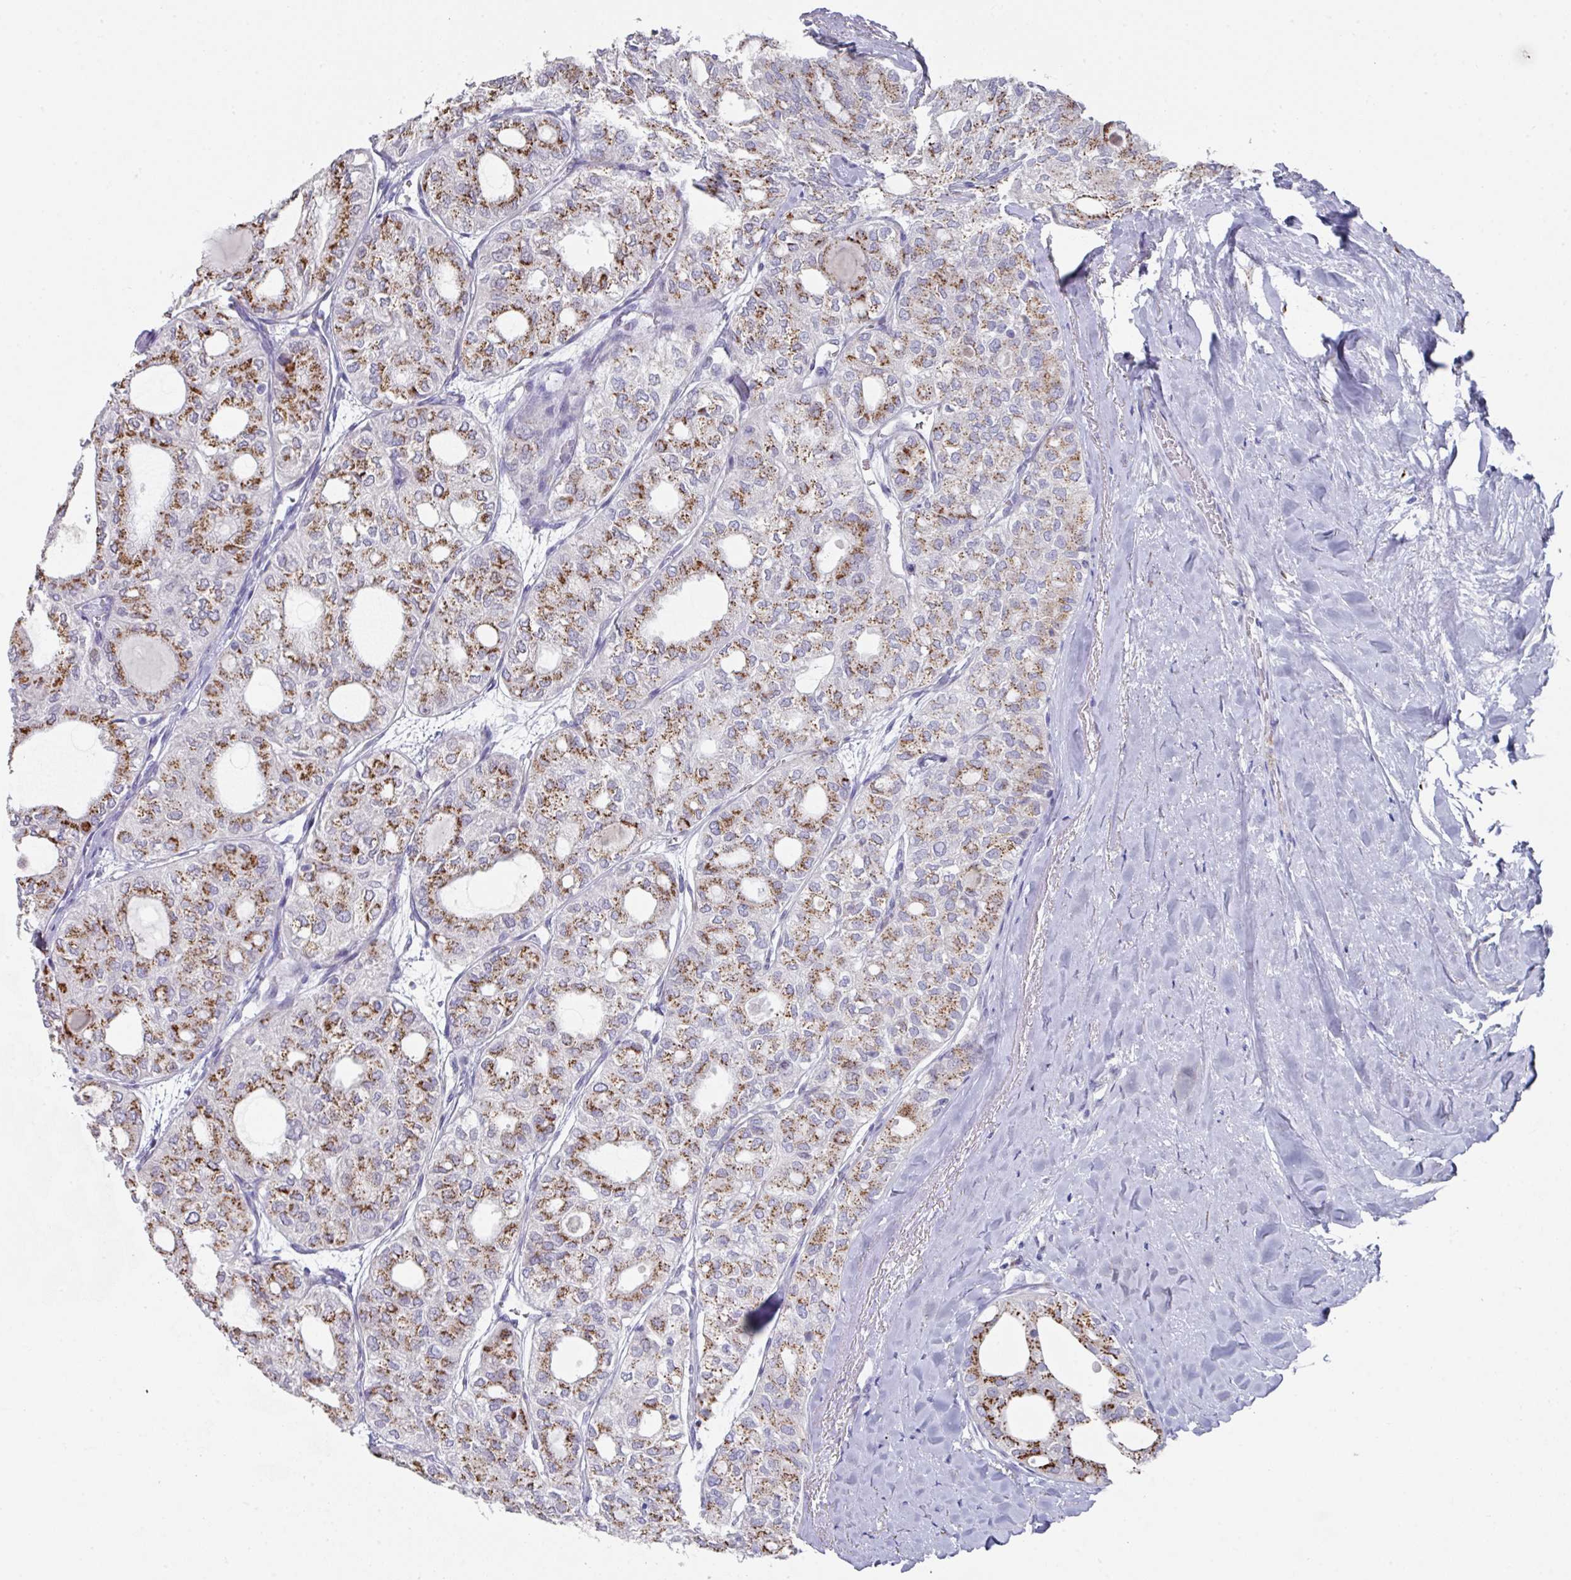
{"staining": {"intensity": "moderate", "quantity": ">75%", "location": "cytoplasmic/membranous"}, "tissue": "thyroid cancer", "cell_type": "Tumor cells", "image_type": "cancer", "snomed": [{"axis": "morphology", "description": "Follicular adenoma carcinoma, NOS"}, {"axis": "topography", "description": "Thyroid gland"}], "caption": "This histopathology image shows immunohistochemistry (IHC) staining of thyroid cancer, with medium moderate cytoplasmic/membranous staining in about >75% of tumor cells.", "gene": "VKORC1L1", "patient": {"sex": "male", "age": 75}}